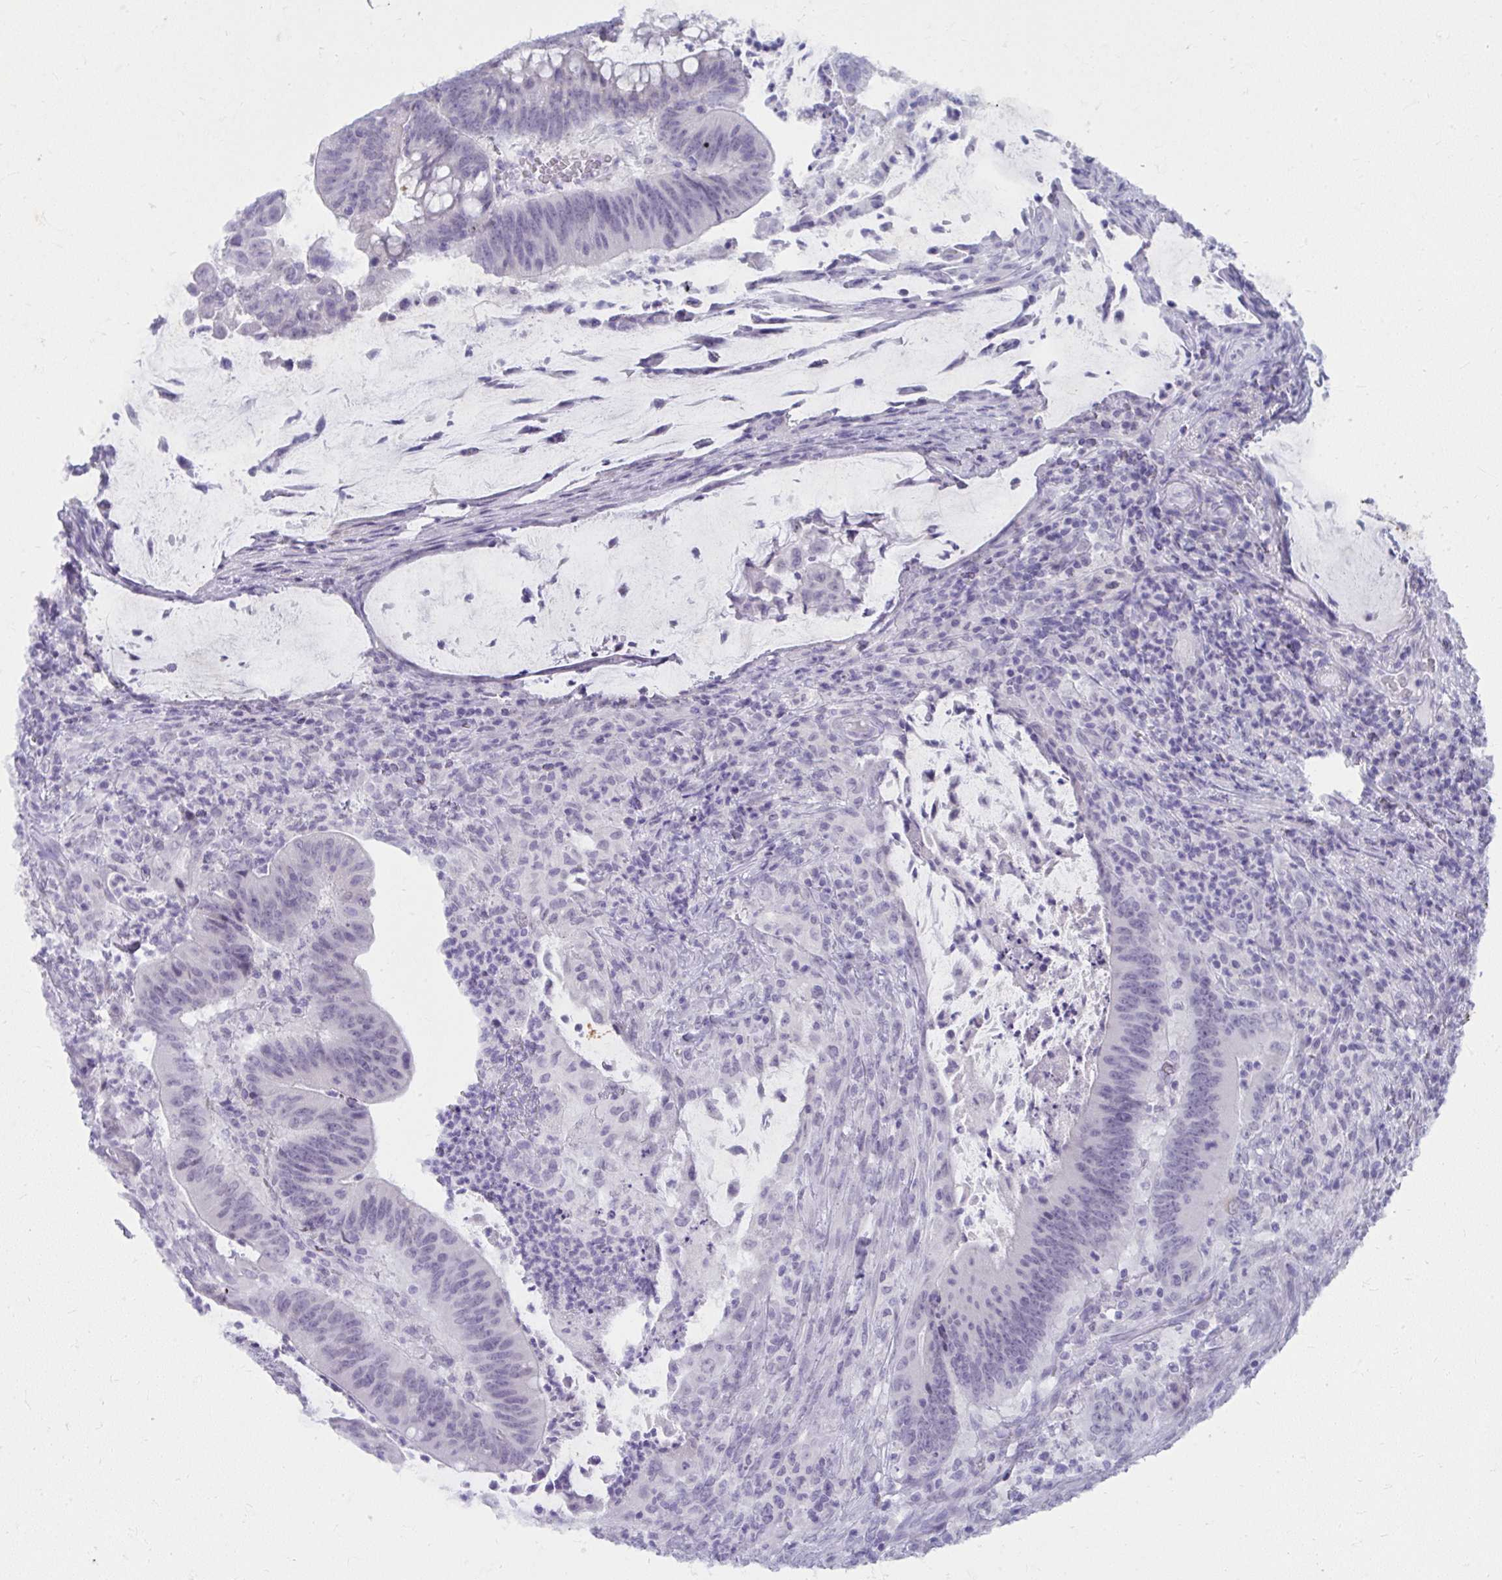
{"staining": {"intensity": "negative", "quantity": "none", "location": "none"}, "tissue": "colorectal cancer", "cell_type": "Tumor cells", "image_type": "cancer", "snomed": [{"axis": "morphology", "description": "Adenocarcinoma, NOS"}, {"axis": "topography", "description": "Colon"}], "caption": "High power microscopy photomicrograph of an IHC photomicrograph of colorectal adenocarcinoma, revealing no significant positivity in tumor cells.", "gene": "UGT3A2", "patient": {"sex": "female", "age": 87}}